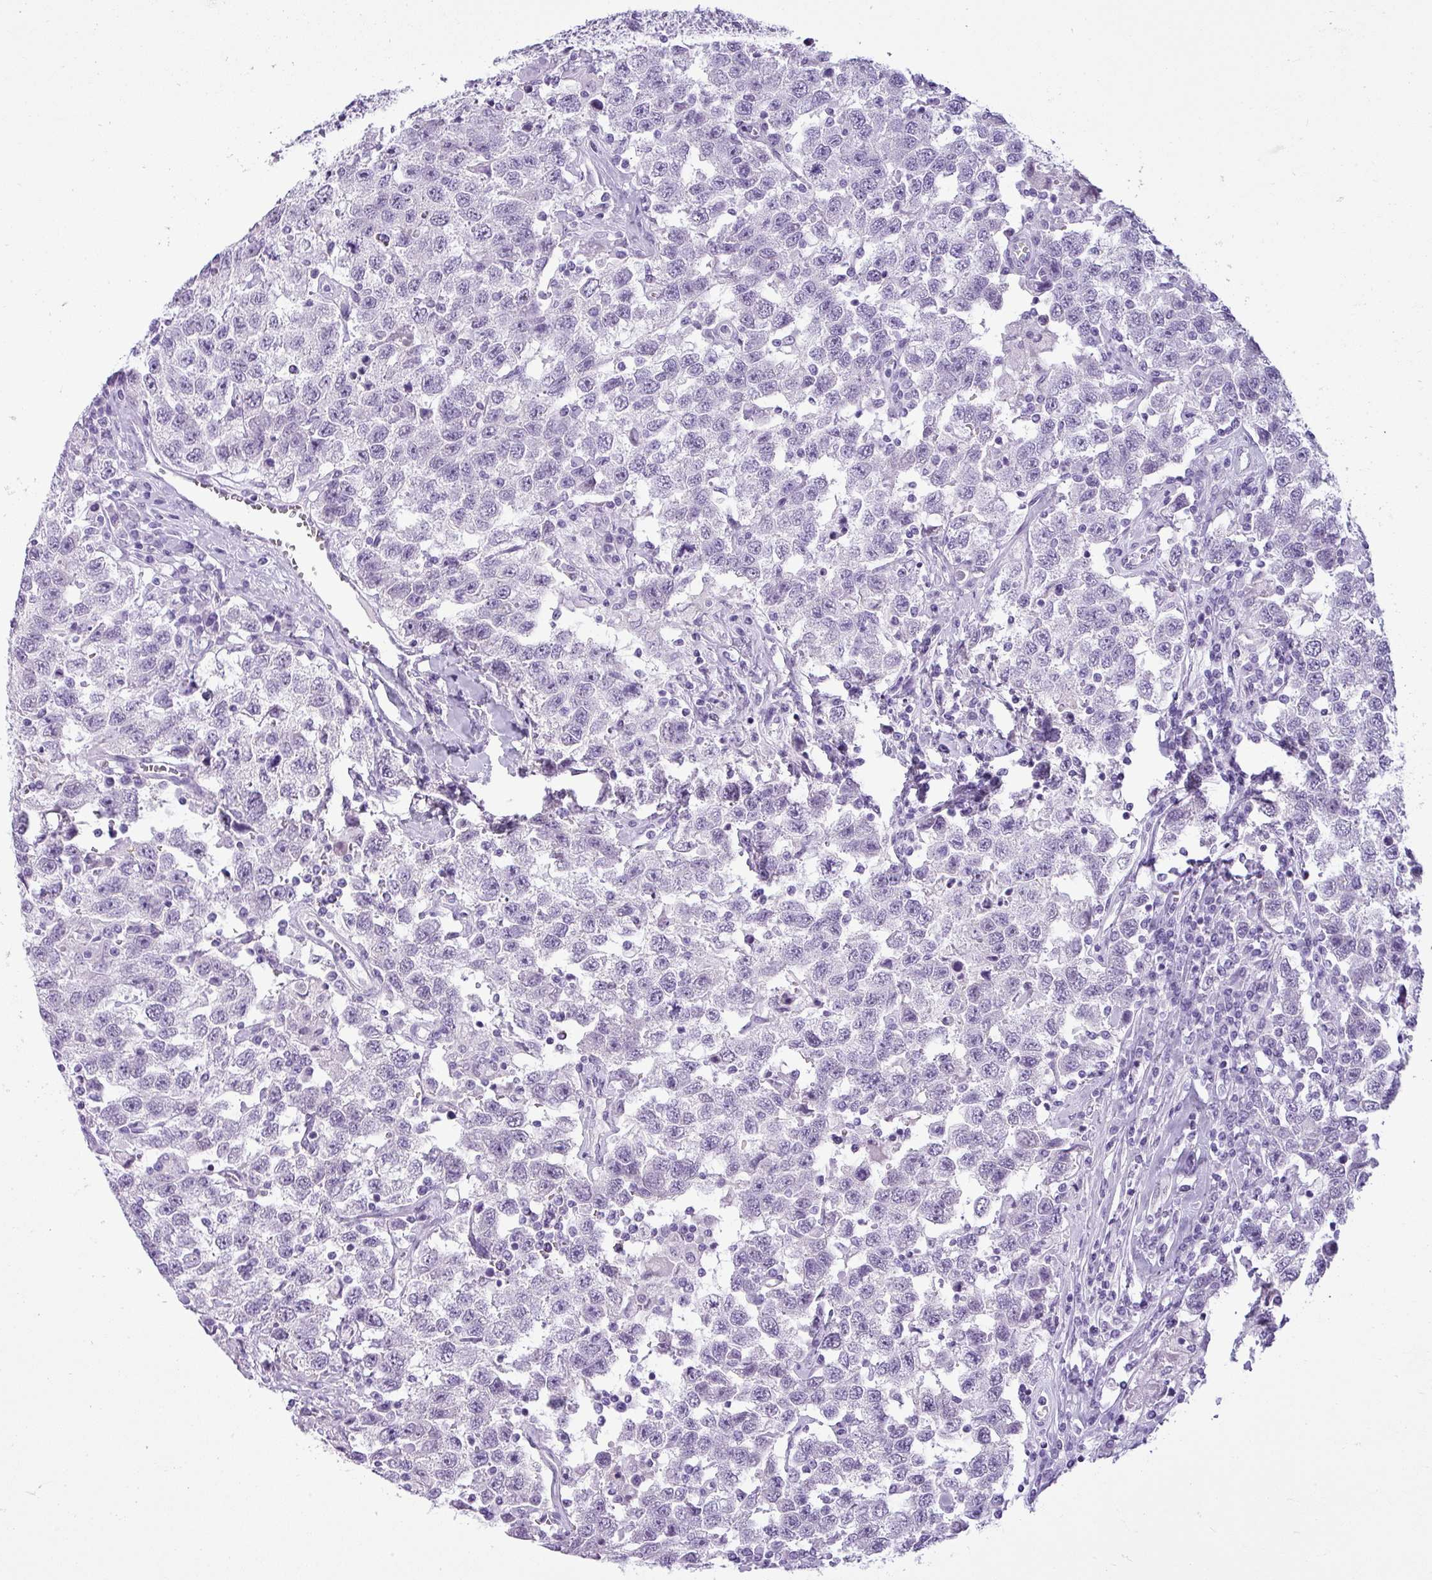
{"staining": {"intensity": "negative", "quantity": "none", "location": "none"}, "tissue": "testis cancer", "cell_type": "Tumor cells", "image_type": "cancer", "snomed": [{"axis": "morphology", "description": "Seminoma, NOS"}, {"axis": "topography", "description": "Testis"}], "caption": "IHC photomicrograph of human testis cancer (seminoma) stained for a protein (brown), which demonstrates no expression in tumor cells.", "gene": "CDH16", "patient": {"sex": "male", "age": 41}}